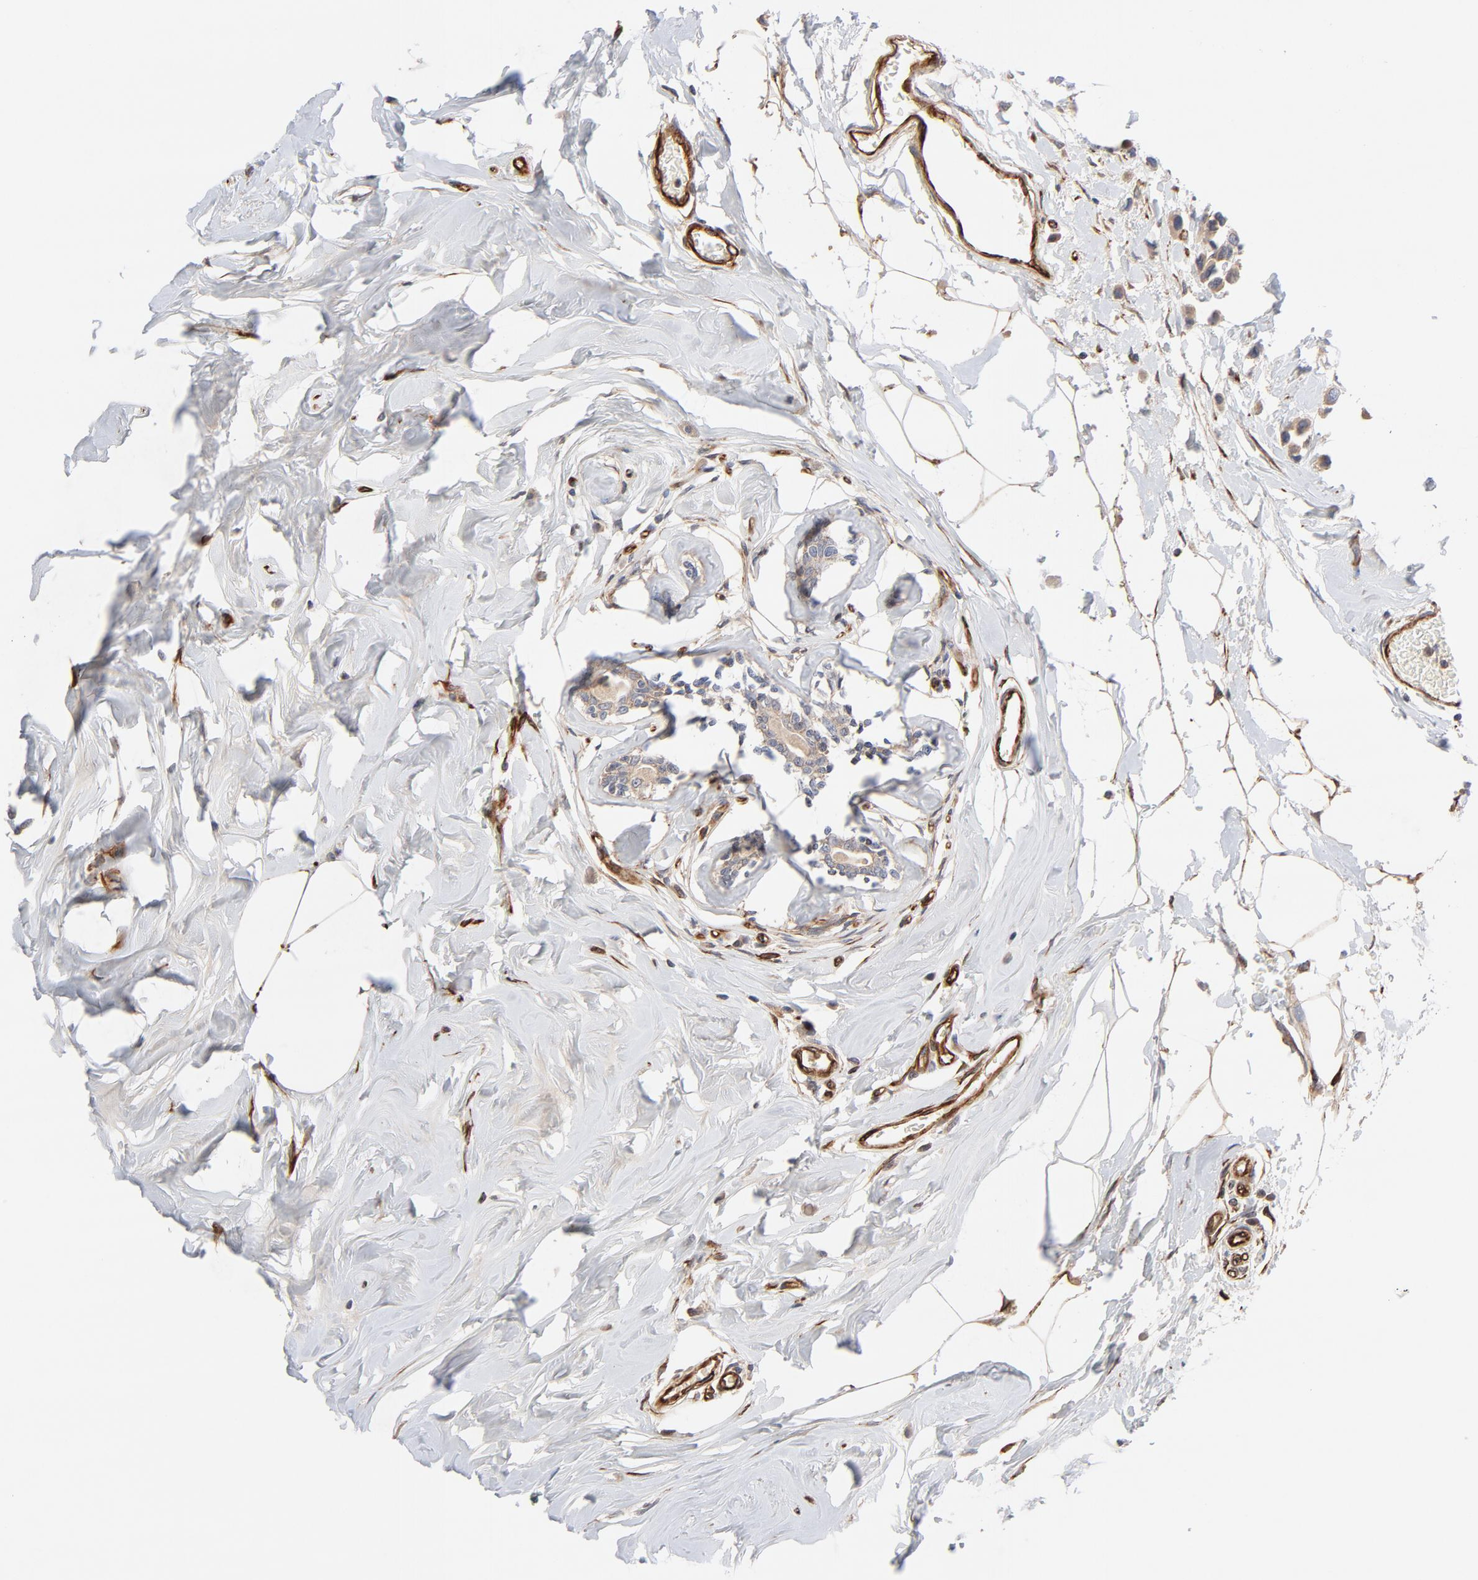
{"staining": {"intensity": "weak", "quantity": ">75%", "location": "cytoplasmic/membranous"}, "tissue": "breast cancer", "cell_type": "Tumor cells", "image_type": "cancer", "snomed": [{"axis": "morphology", "description": "Lobular carcinoma"}, {"axis": "topography", "description": "Breast"}], "caption": "A low amount of weak cytoplasmic/membranous expression is present in approximately >75% of tumor cells in lobular carcinoma (breast) tissue. The staining is performed using DAB brown chromogen to label protein expression. The nuclei are counter-stained blue using hematoxylin.", "gene": "DNAAF2", "patient": {"sex": "female", "age": 51}}